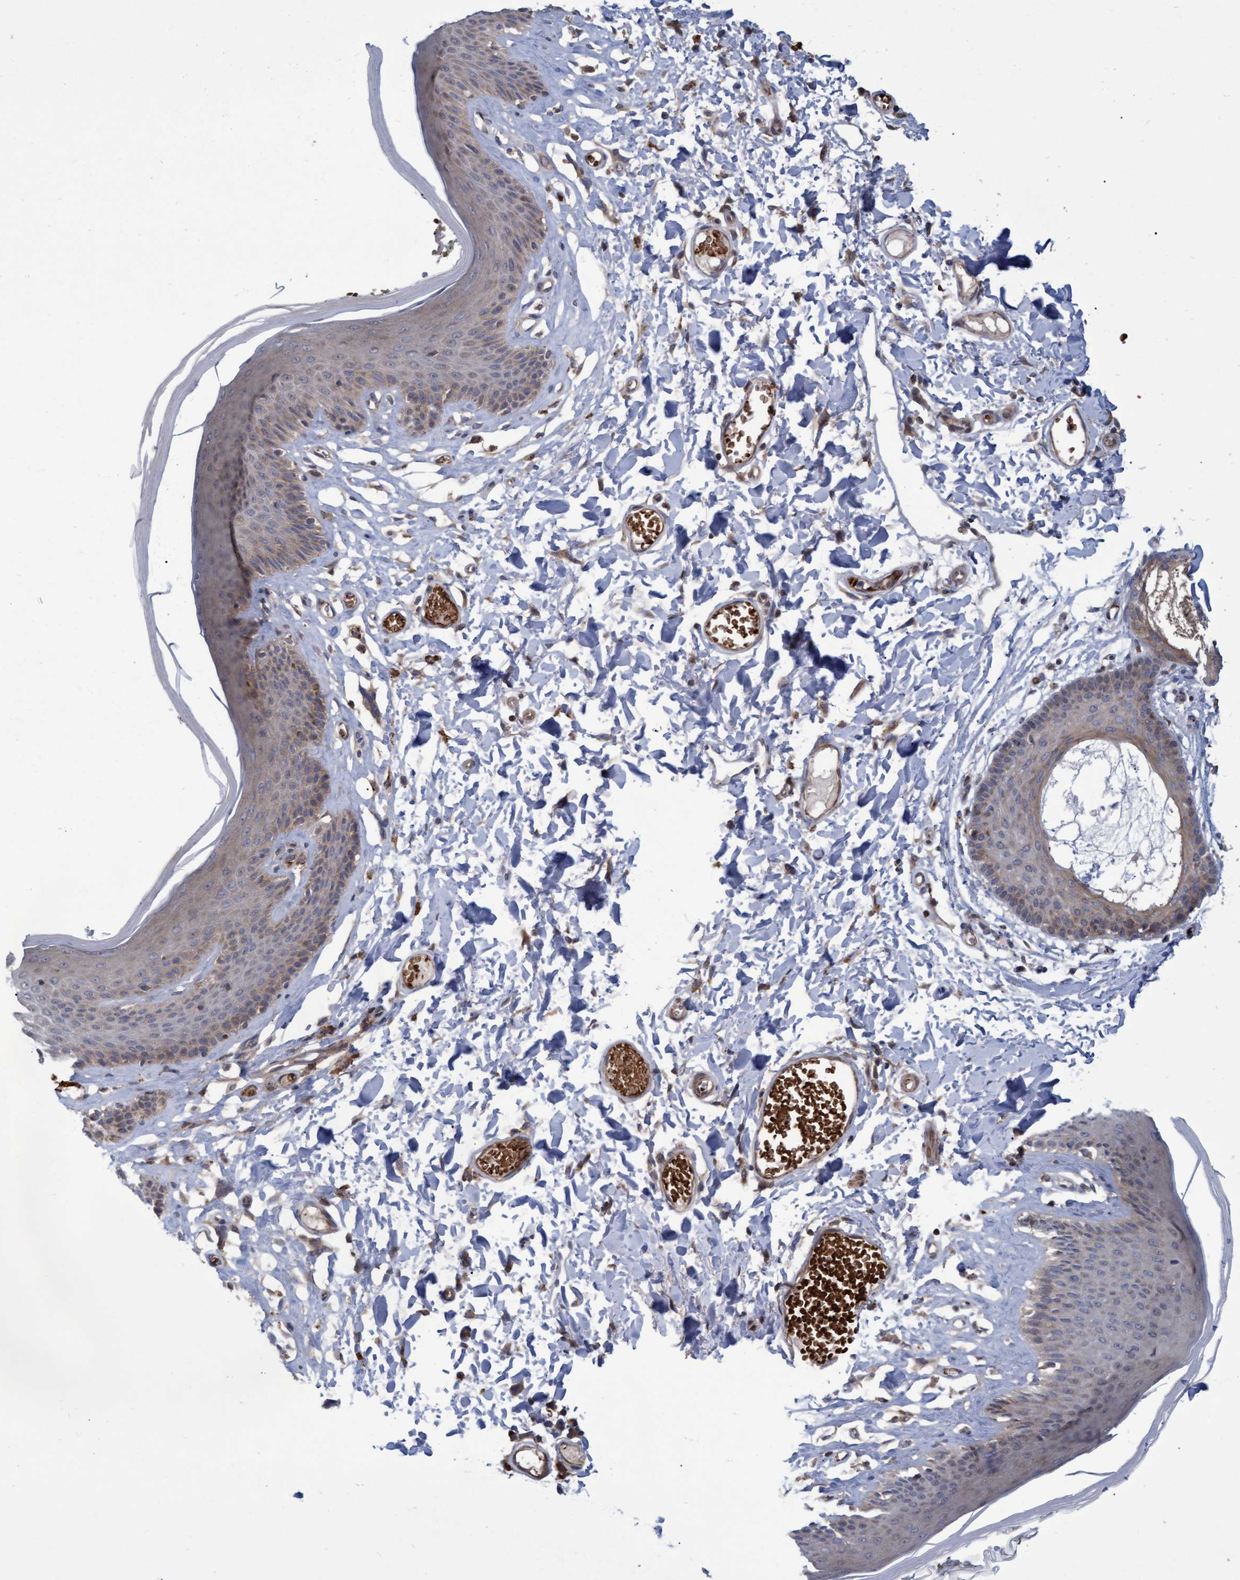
{"staining": {"intensity": "moderate", "quantity": "25%-75%", "location": "cytoplasmic/membranous"}, "tissue": "skin", "cell_type": "Epidermal cells", "image_type": "normal", "snomed": [{"axis": "morphology", "description": "Normal tissue, NOS"}, {"axis": "topography", "description": "Vulva"}], "caption": "Immunohistochemistry of benign human skin displays medium levels of moderate cytoplasmic/membranous staining in about 25%-75% of epidermal cells. (Stains: DAB in brown, nuclei in blue, Microscopy: brightfield microscopy at high magnification).", "gene": "NAA15", "patient": {"sex": "female", "age": 73}}